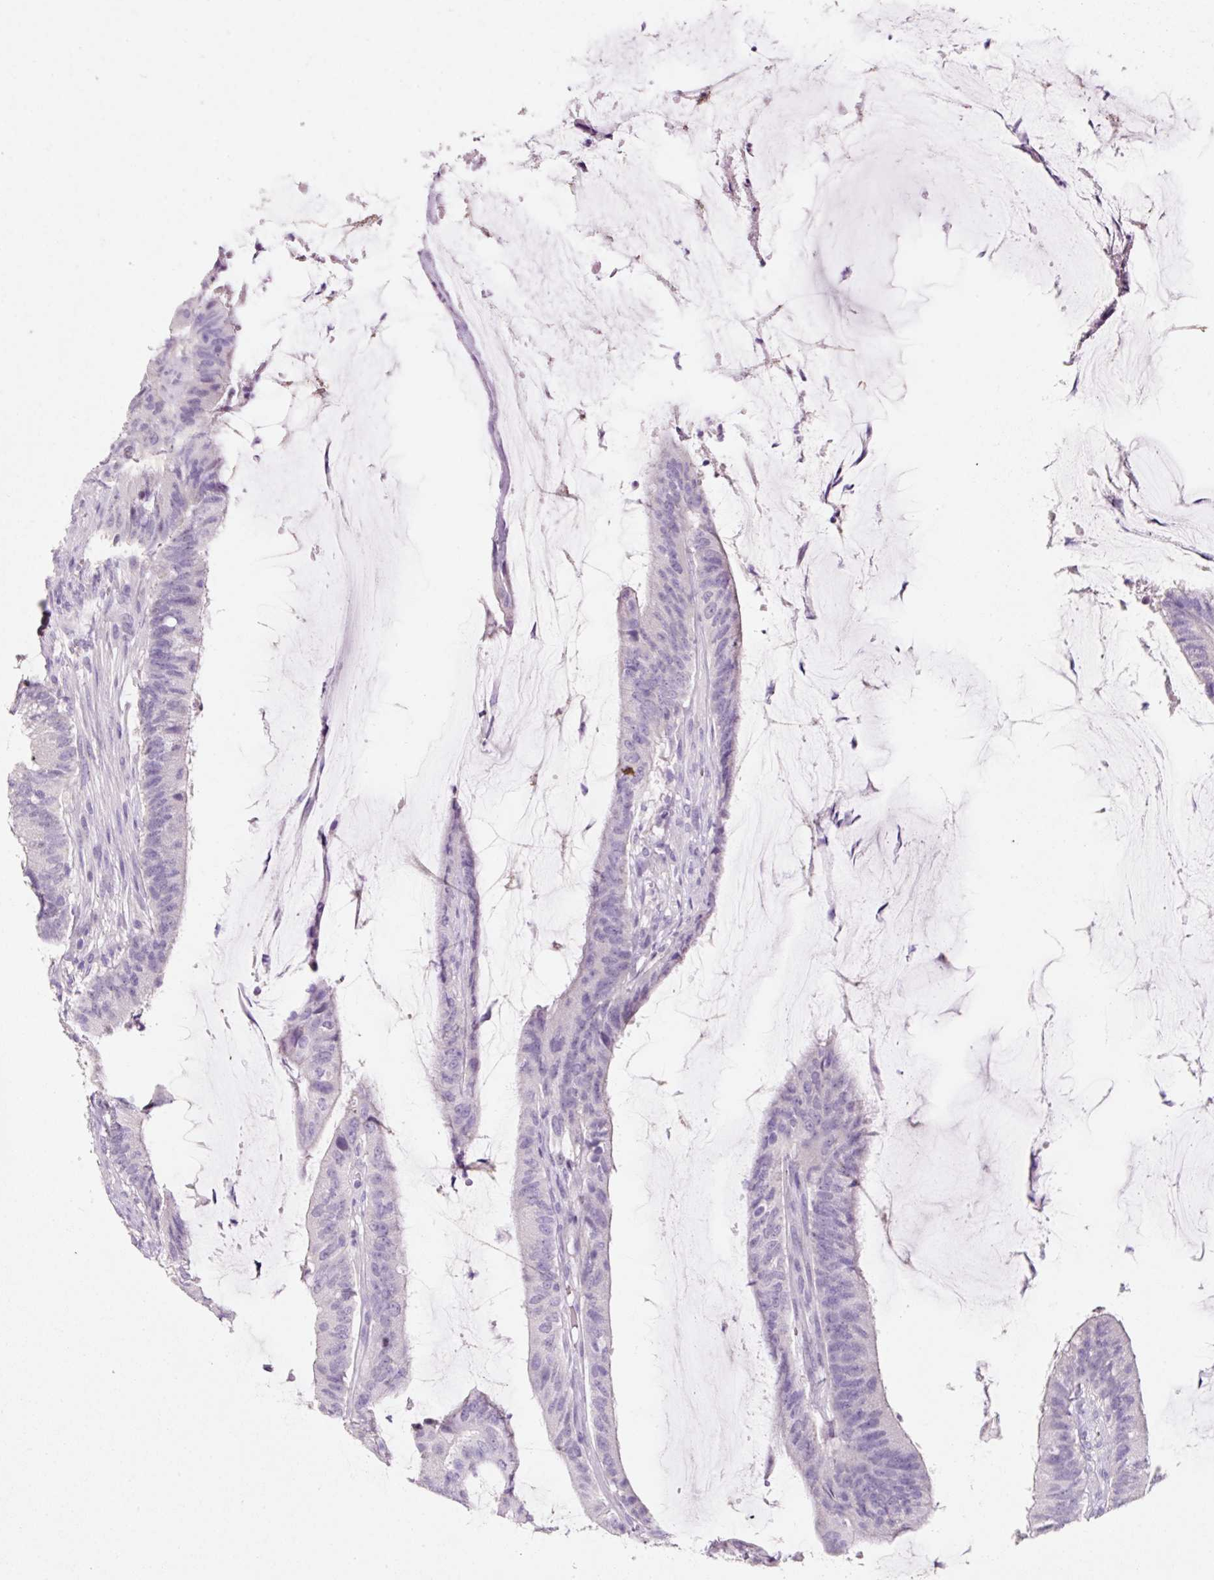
{"staining": {"intensity": "negative", "quantity": "none", "location": "none"}, "tissue": "colorectal cancer", "cell_type": "Tumor cells", "image_type": "cancer", "snomed": [{"axis": "morphology", "description": "Adenocarcinoma, NOS"}, {"axis": "topography", "description": "Colon"}], "caption": "Protein analysis of colorectal cancer (adenocarcinoma) exhibits no significant staining in tumor cells.", "gene": "SYP", "patient": {"sex": "female", "age": 43}}